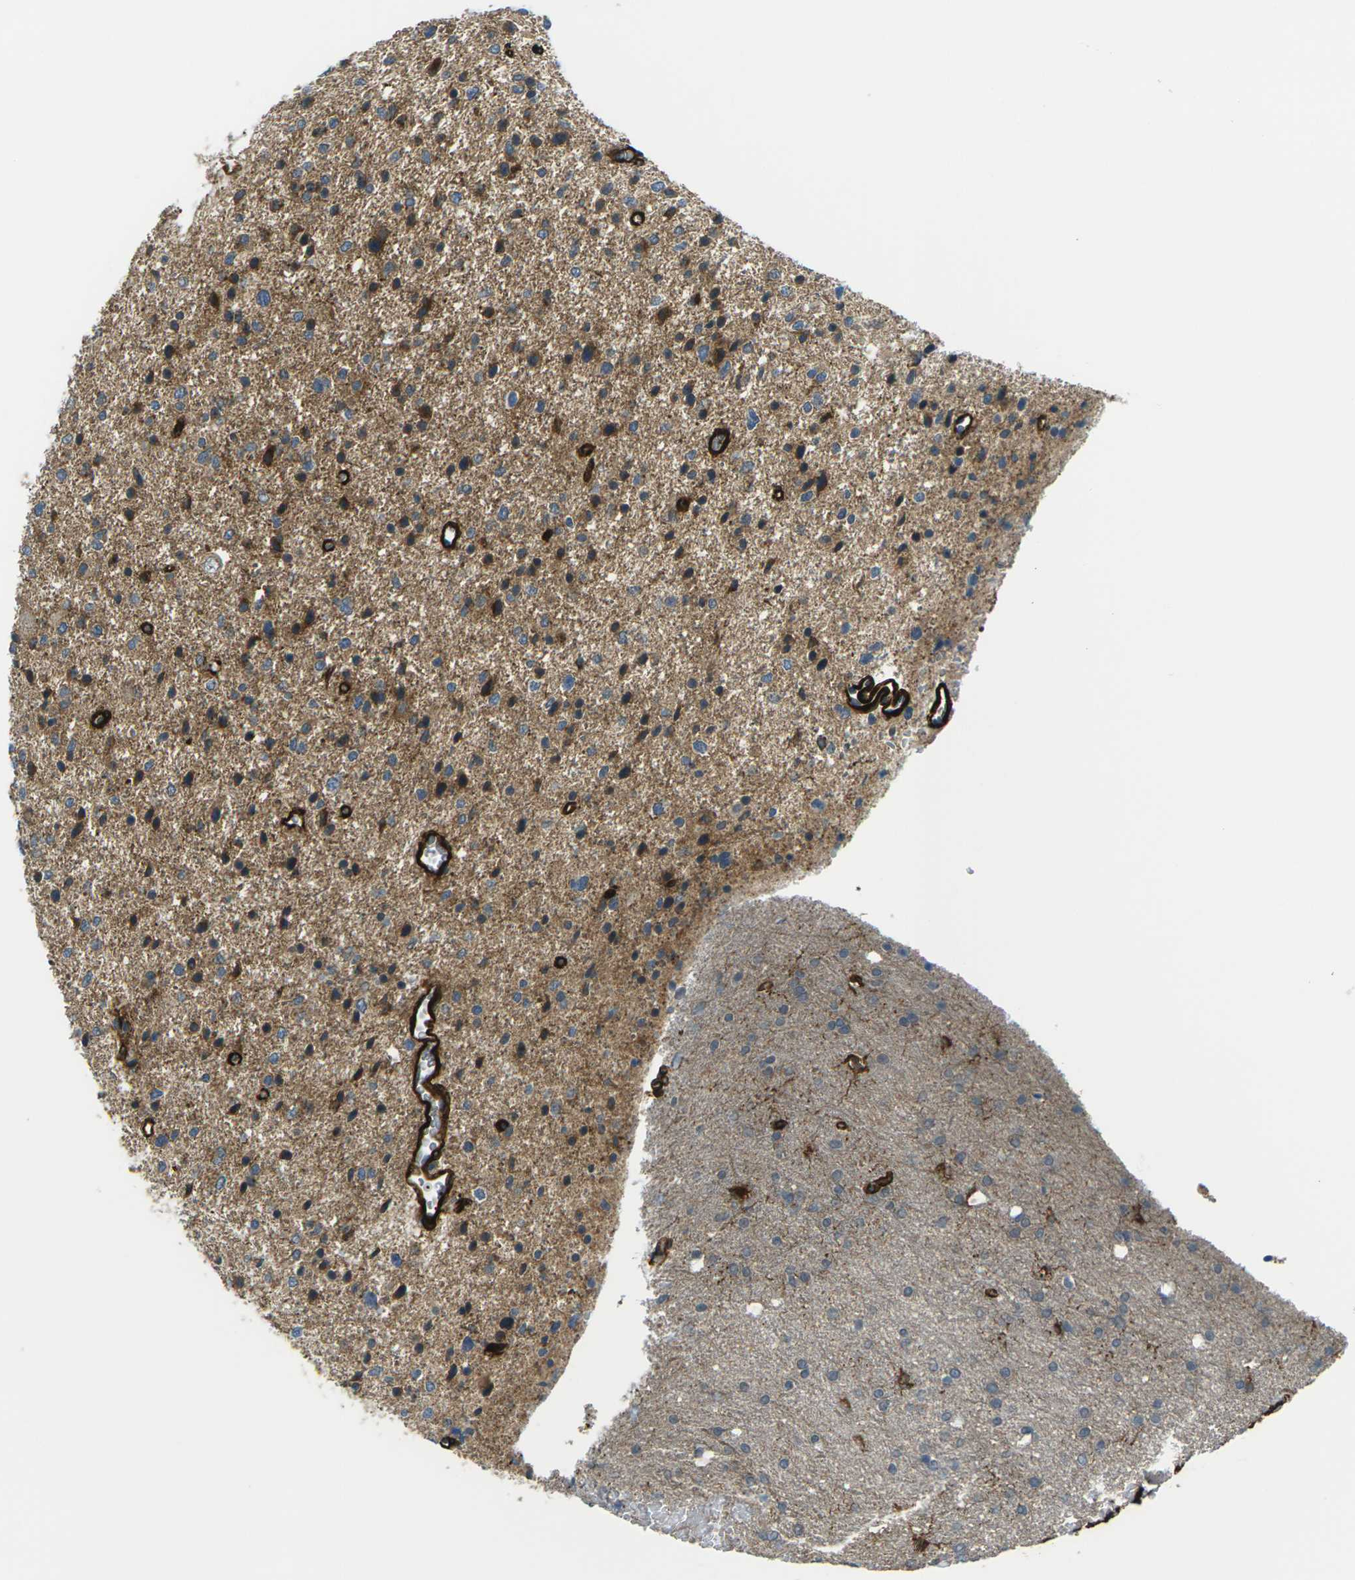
{"staining": {"intensity": "moderate", "quantity": "<25%", "location": "cytoplasmic/membranous"}, "tissue": "glioma", "cell_type": "Tumor cells", "image_type": "cancer", "snomed": [{"axis": "morphology", "description": "Glioma, malignant, Low grade"}, {"axis": "topography", "description": "Brain"}], "caption": "Immunohistochemical staining of human glioma displays moderate cytoplasmic/membranous protein expression in approximately <25% of tumor cells. (DAB = brown stain, brightfield microscopy at high magnification).", "gene": "GRAMD1C", "patient": {"sex": "female", "age": 37}}